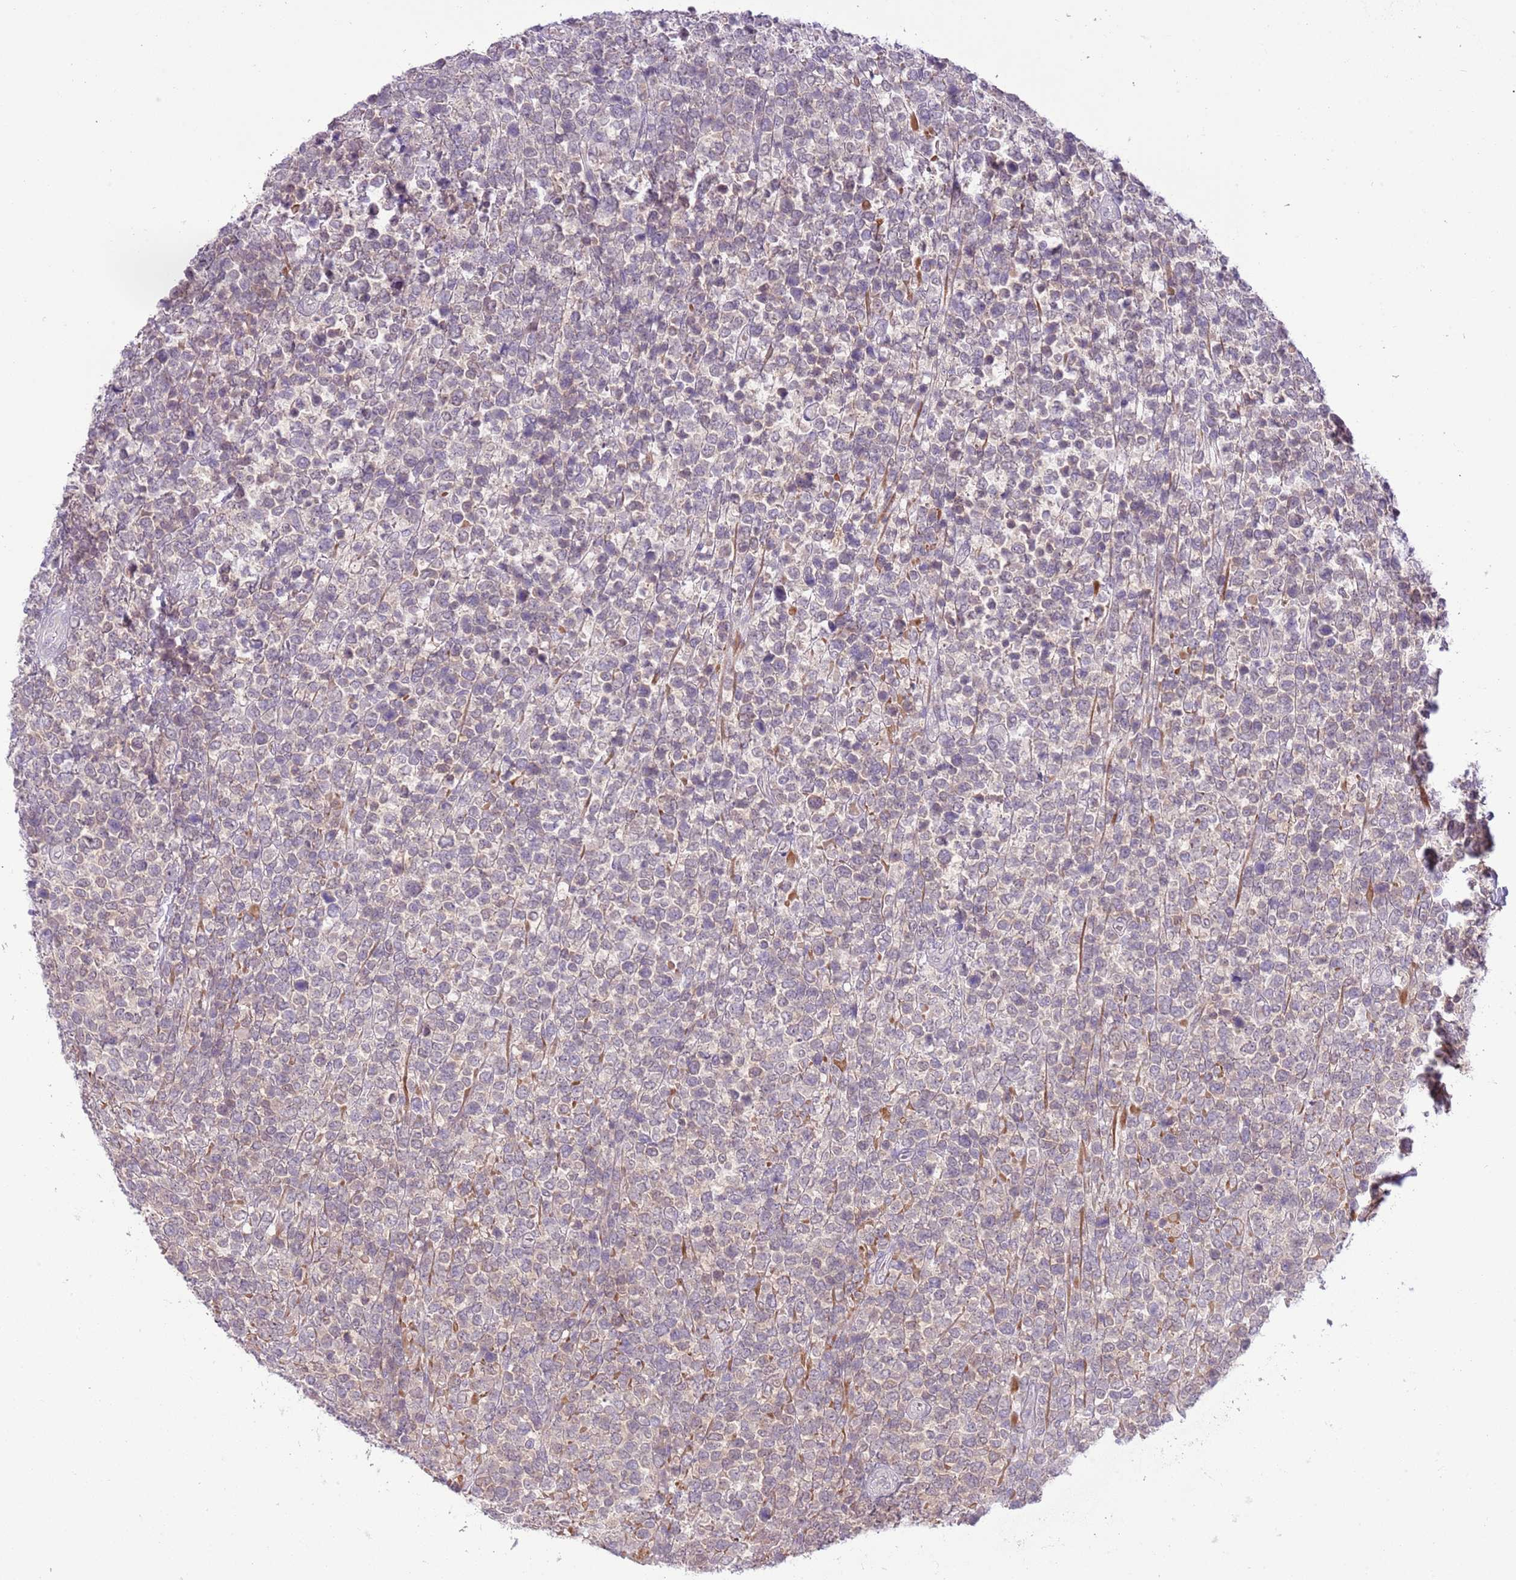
{"staining": {"intensity": "negative", "quantity": "none", "location": "none"}, "tissue": "lymphoma", "cell_type": "Tumor cells", "image_type": "cancer", "snomed": [{"axis": "morphology", "description": "Malignant lymphoma, non-Hodgkin's type, High grade"}, {"axis": "topography", "description": "Soft tissue"}], "caption": "Malignant lymphoma, non-Hodgkin's type (high-grade) was stained to show a protein in brown. There is no significant expression in tumor cells.", "gene": "GALK2", "patient": {"sex": "female", "age": 56}}